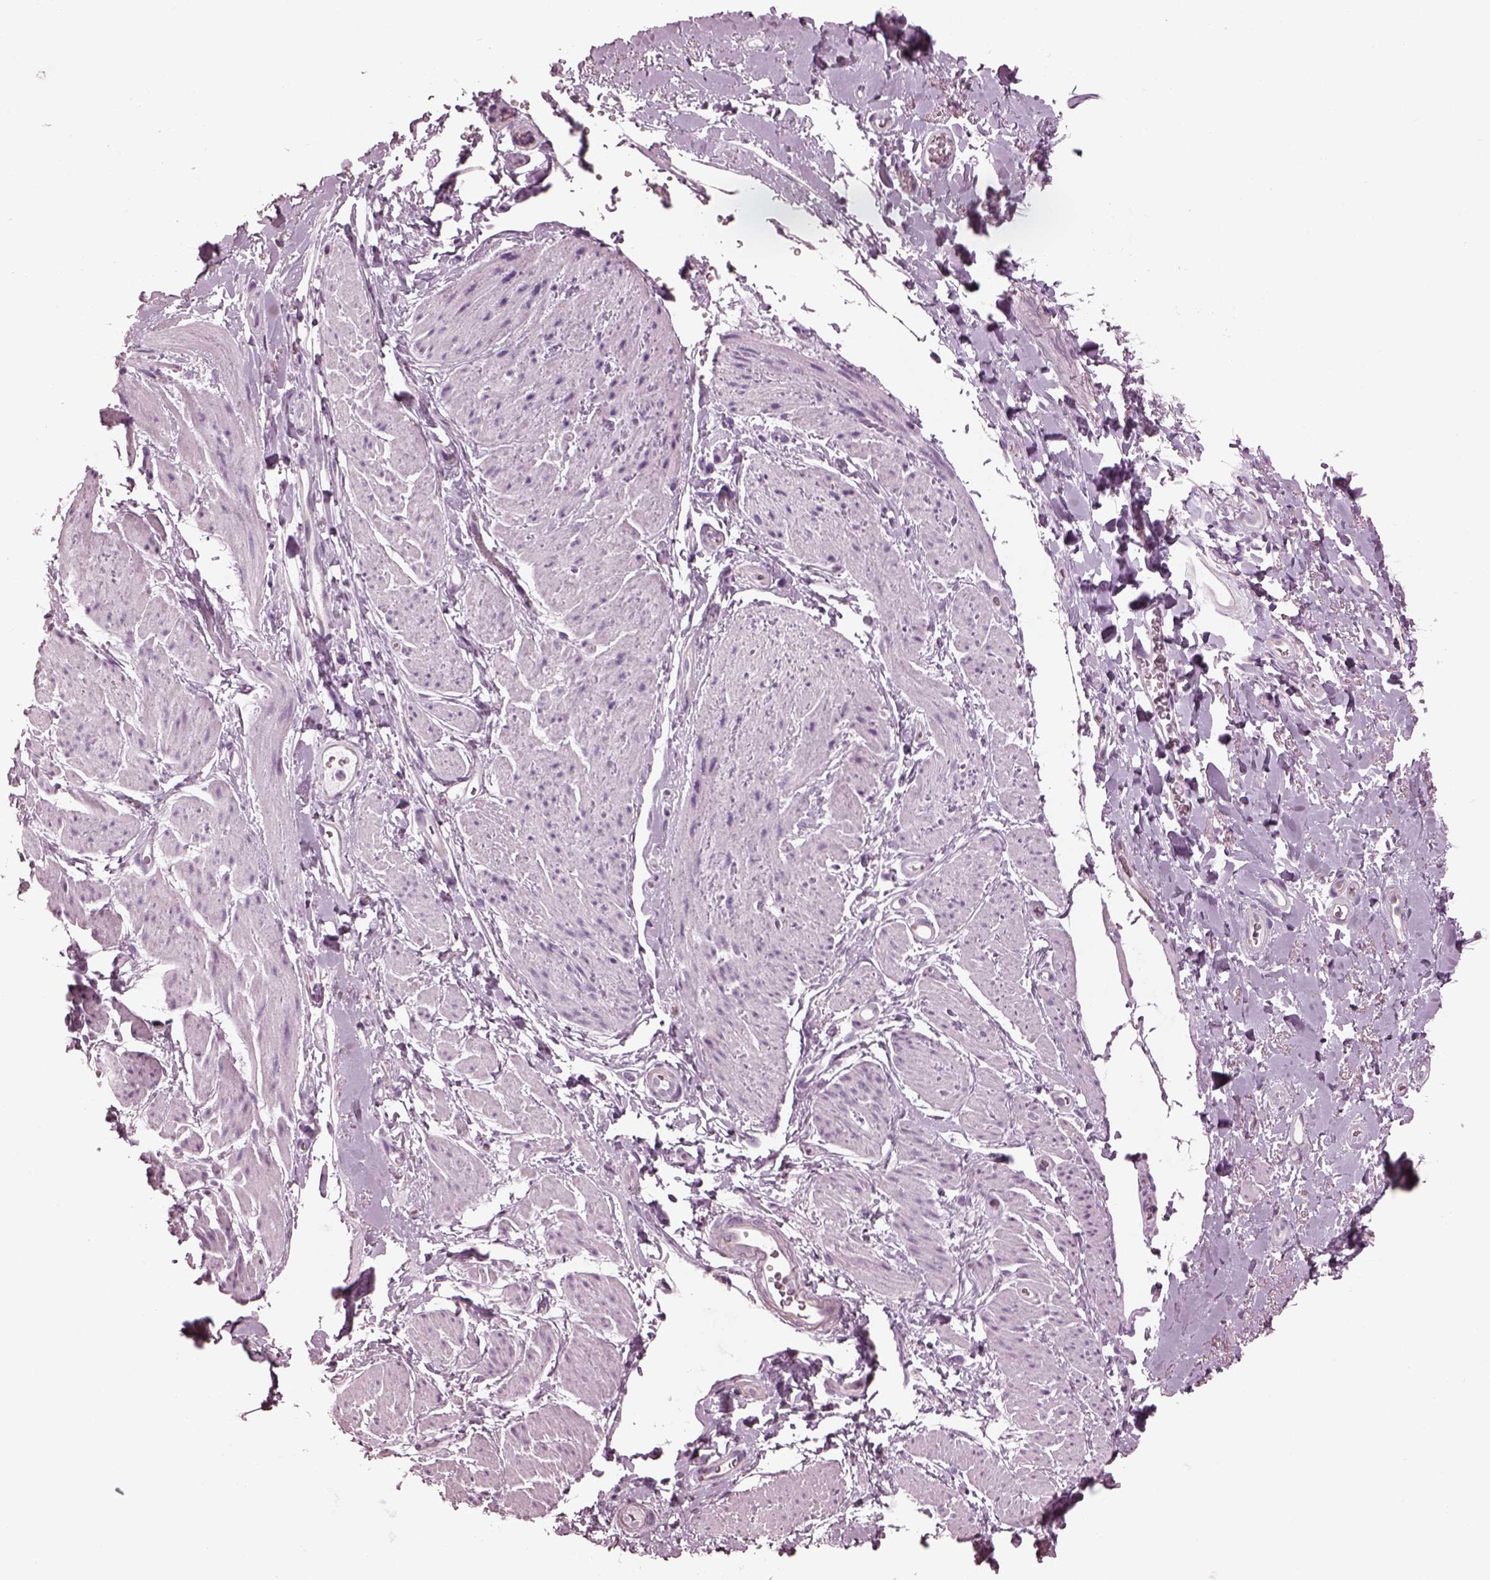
{"staining": {"intensity": "negative", "quantity": "none", "location": "none"}, "tissue": "adipose tissue", "cell_type": "Adipocytes", "image_type": "normal", "snomed": [{"axis": "morphology", "description": "Normal tissue, NOS"}, {"axis": "topography", "description": "Anal"}, {"axis": "topography", "description": "Peripheral nerve tissue"}], "caption": "Protein analysis of unremarkable adipose tissue displays no significant expression in adipocytes. (IHC, brightfield microscopy, high magnification).", "gene": "PDC", "patient": {"sex": "male", "age": 53}}